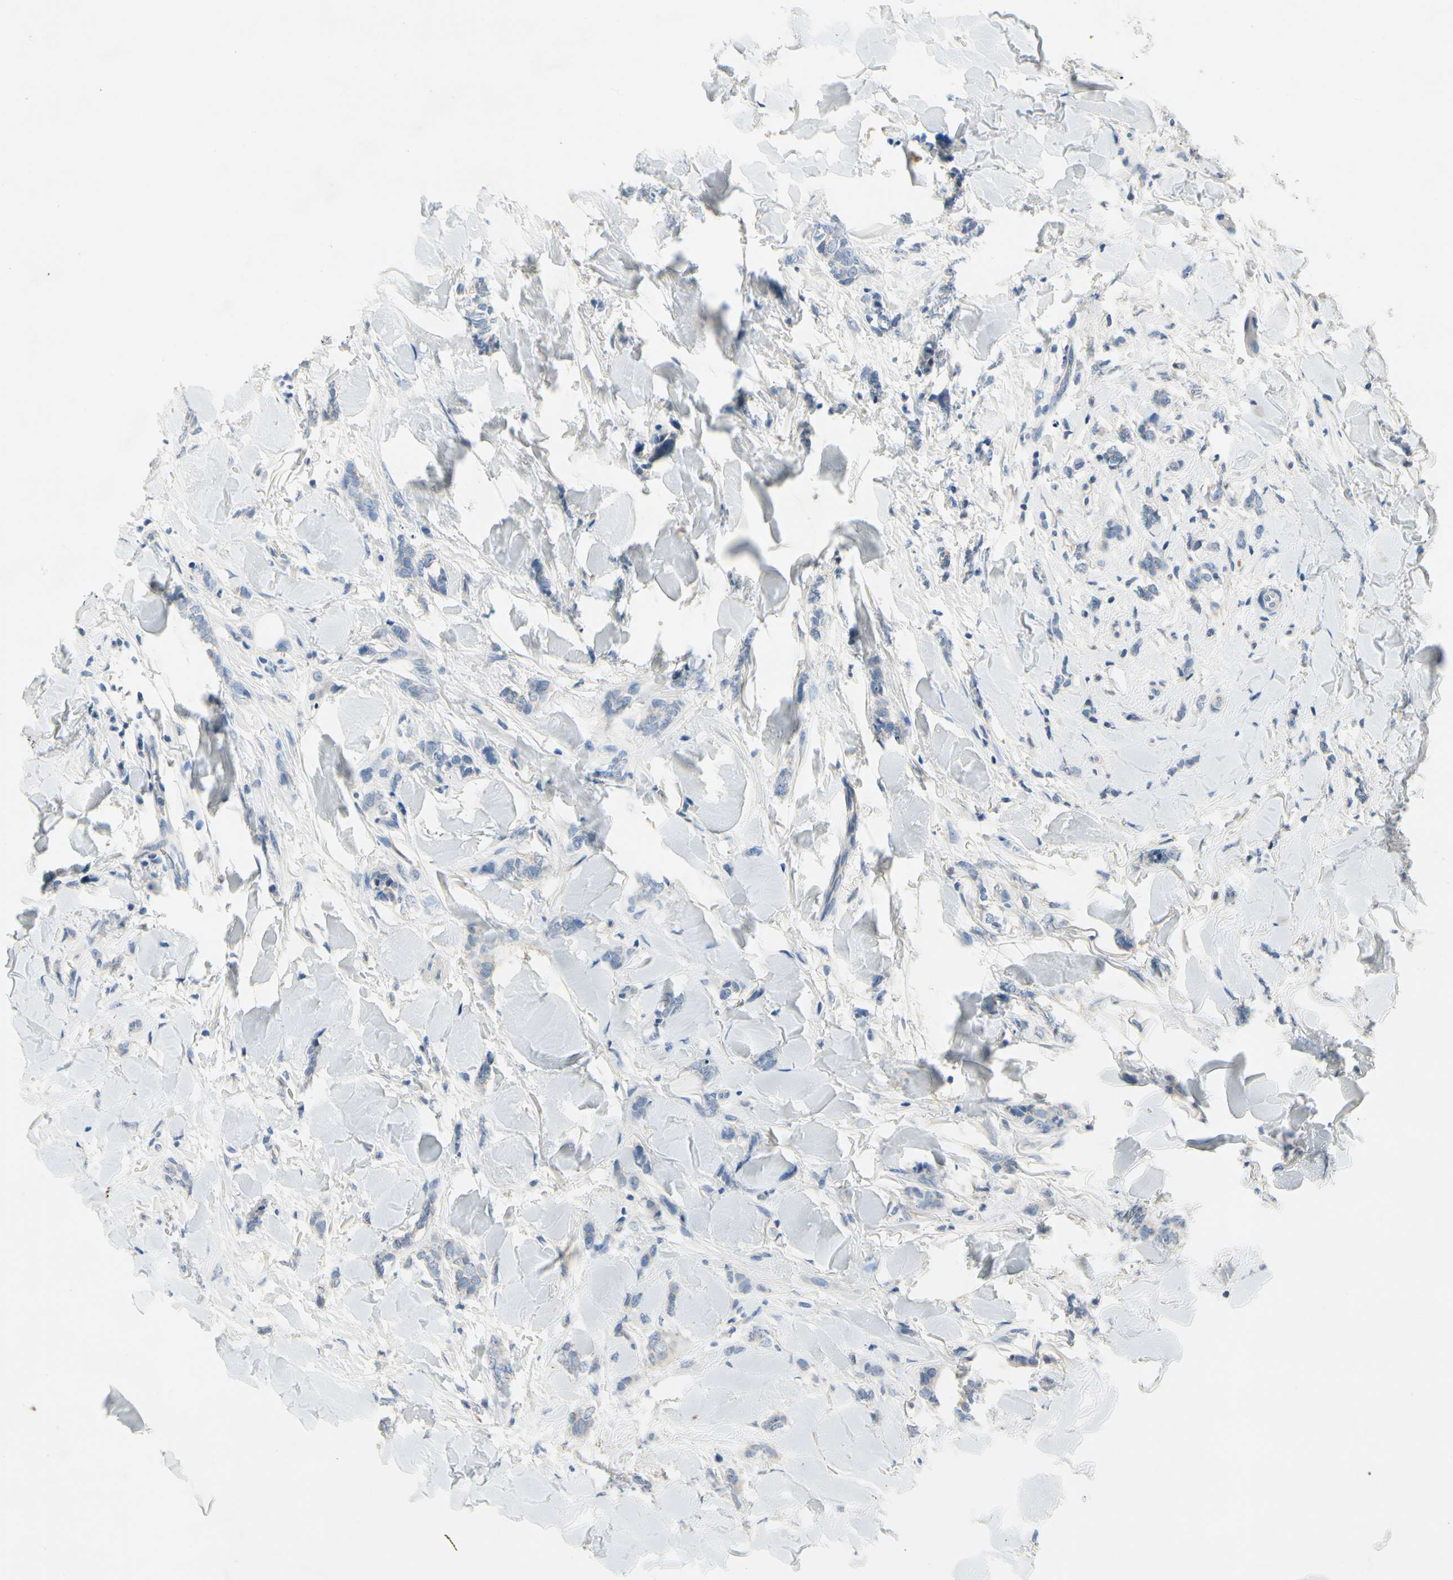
{"staining": {"intensity": "negative", "quantity": "none", "location": "none"}, "tissue": "breast cancer", "cell_type": "Tumor cells", "image_type": "cancer", "snomed": [{"axis": "morphology", "description": "Lobular carcinoma"}, {"axis": "topography", "description": "Skin"}, {"axis": "topography", "description": "Breast"}], "caption": "This is a image of immunohistochemistry staining of breast lobular carcinoma, which shows no expression in tumor cells.", "gene": "CA14", "patient": {"sex": "female", "age": 46}}